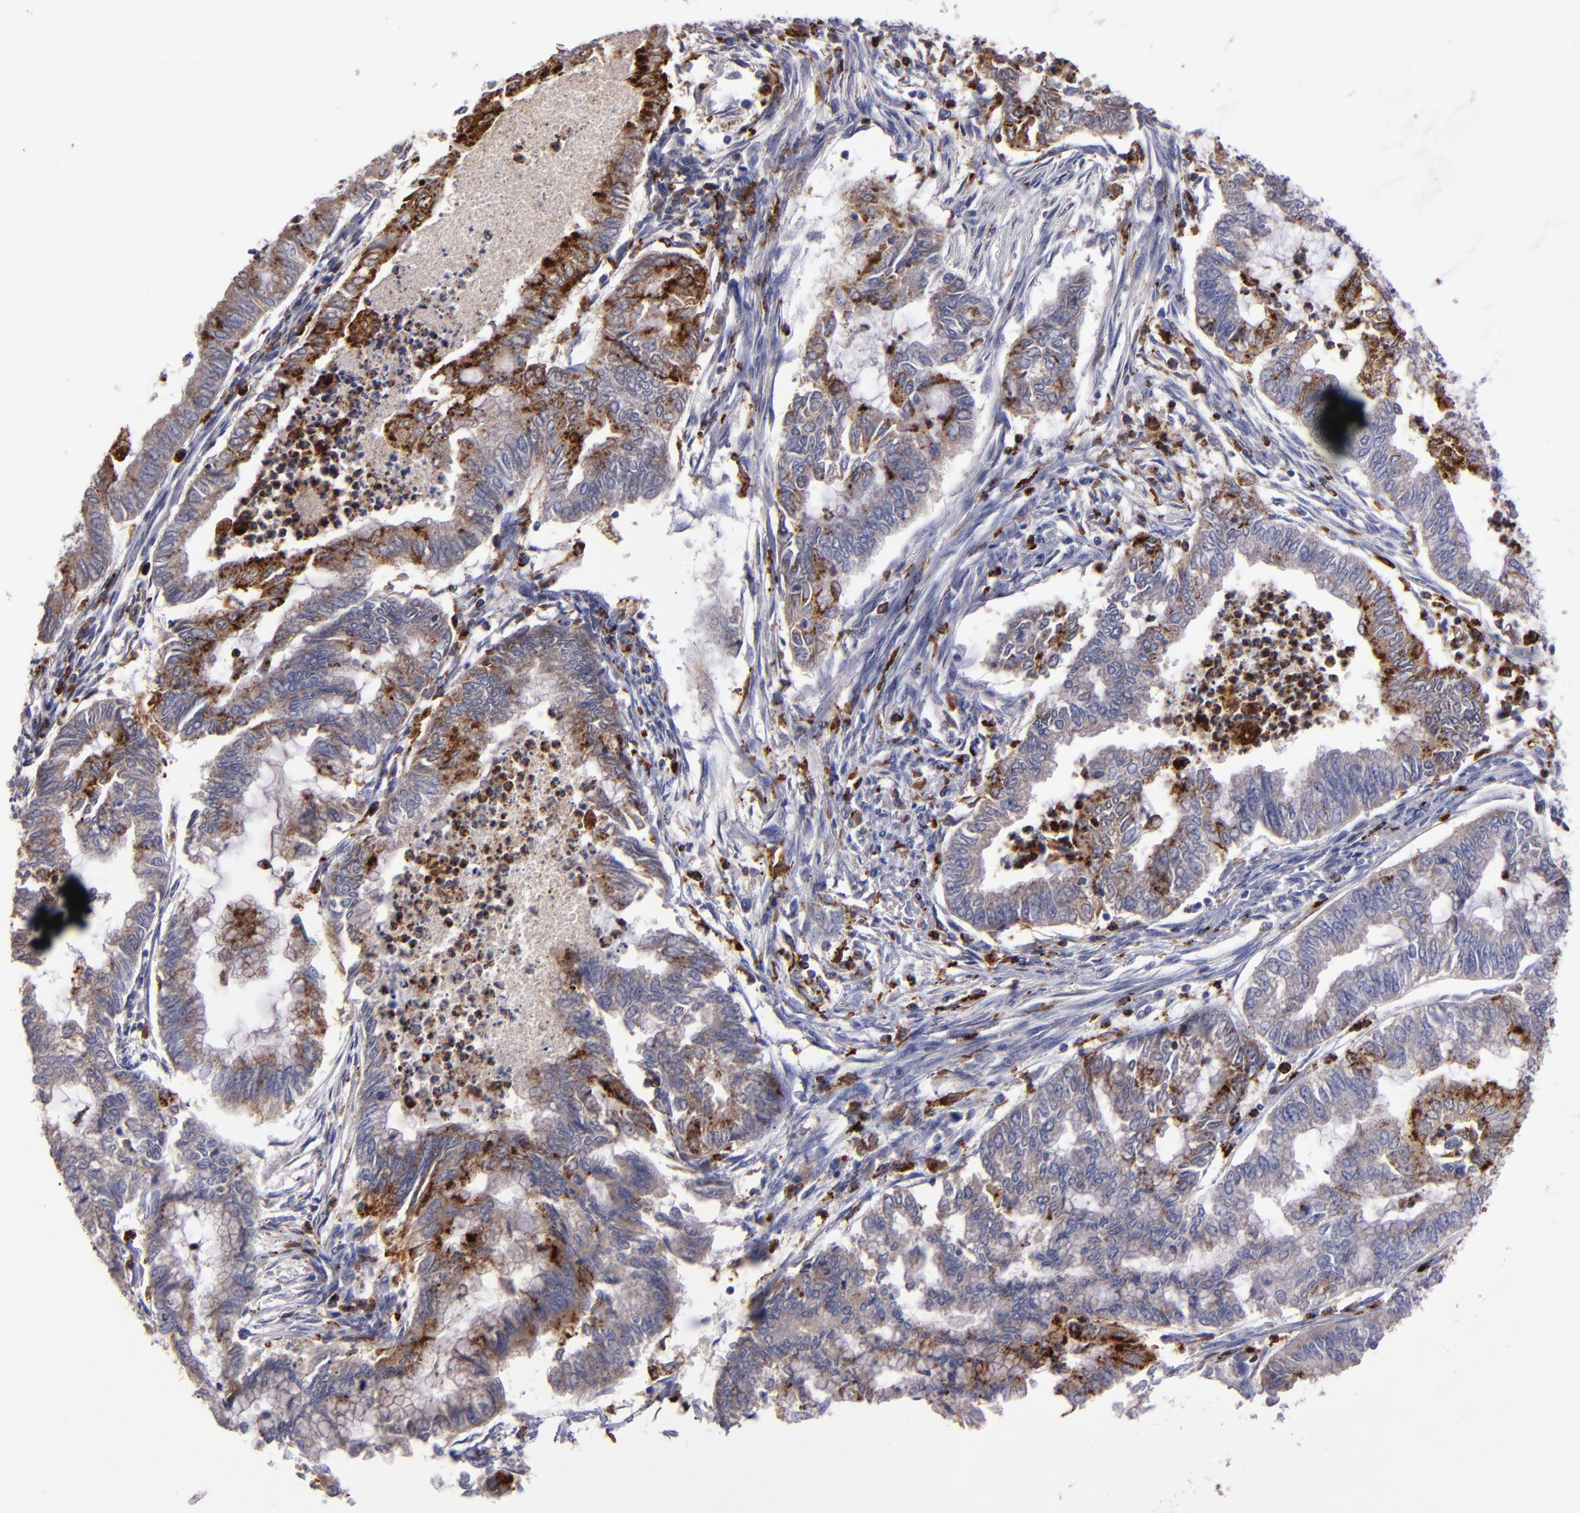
{"staining": {"intensity": "moderate", "quantity": "25%-75%", "location": "cytoplasmic/membranous"}, "tissue": "endometrial cancer", "cell_type": "Tumor cells", "image_type": "cancer", "snomed": [{"axis": "morphology", "description": "Adenocarcinoma, NOS"}, {"axis": "topography", "description": "Endometrium"}], "caption": "Human endometrial cancer (adenocarcinoma) stained with a protein marker demonstrates moderate staining in tumor cells.", "gene": "CTSS", "patient": {"sex": "female", "age": 79}}